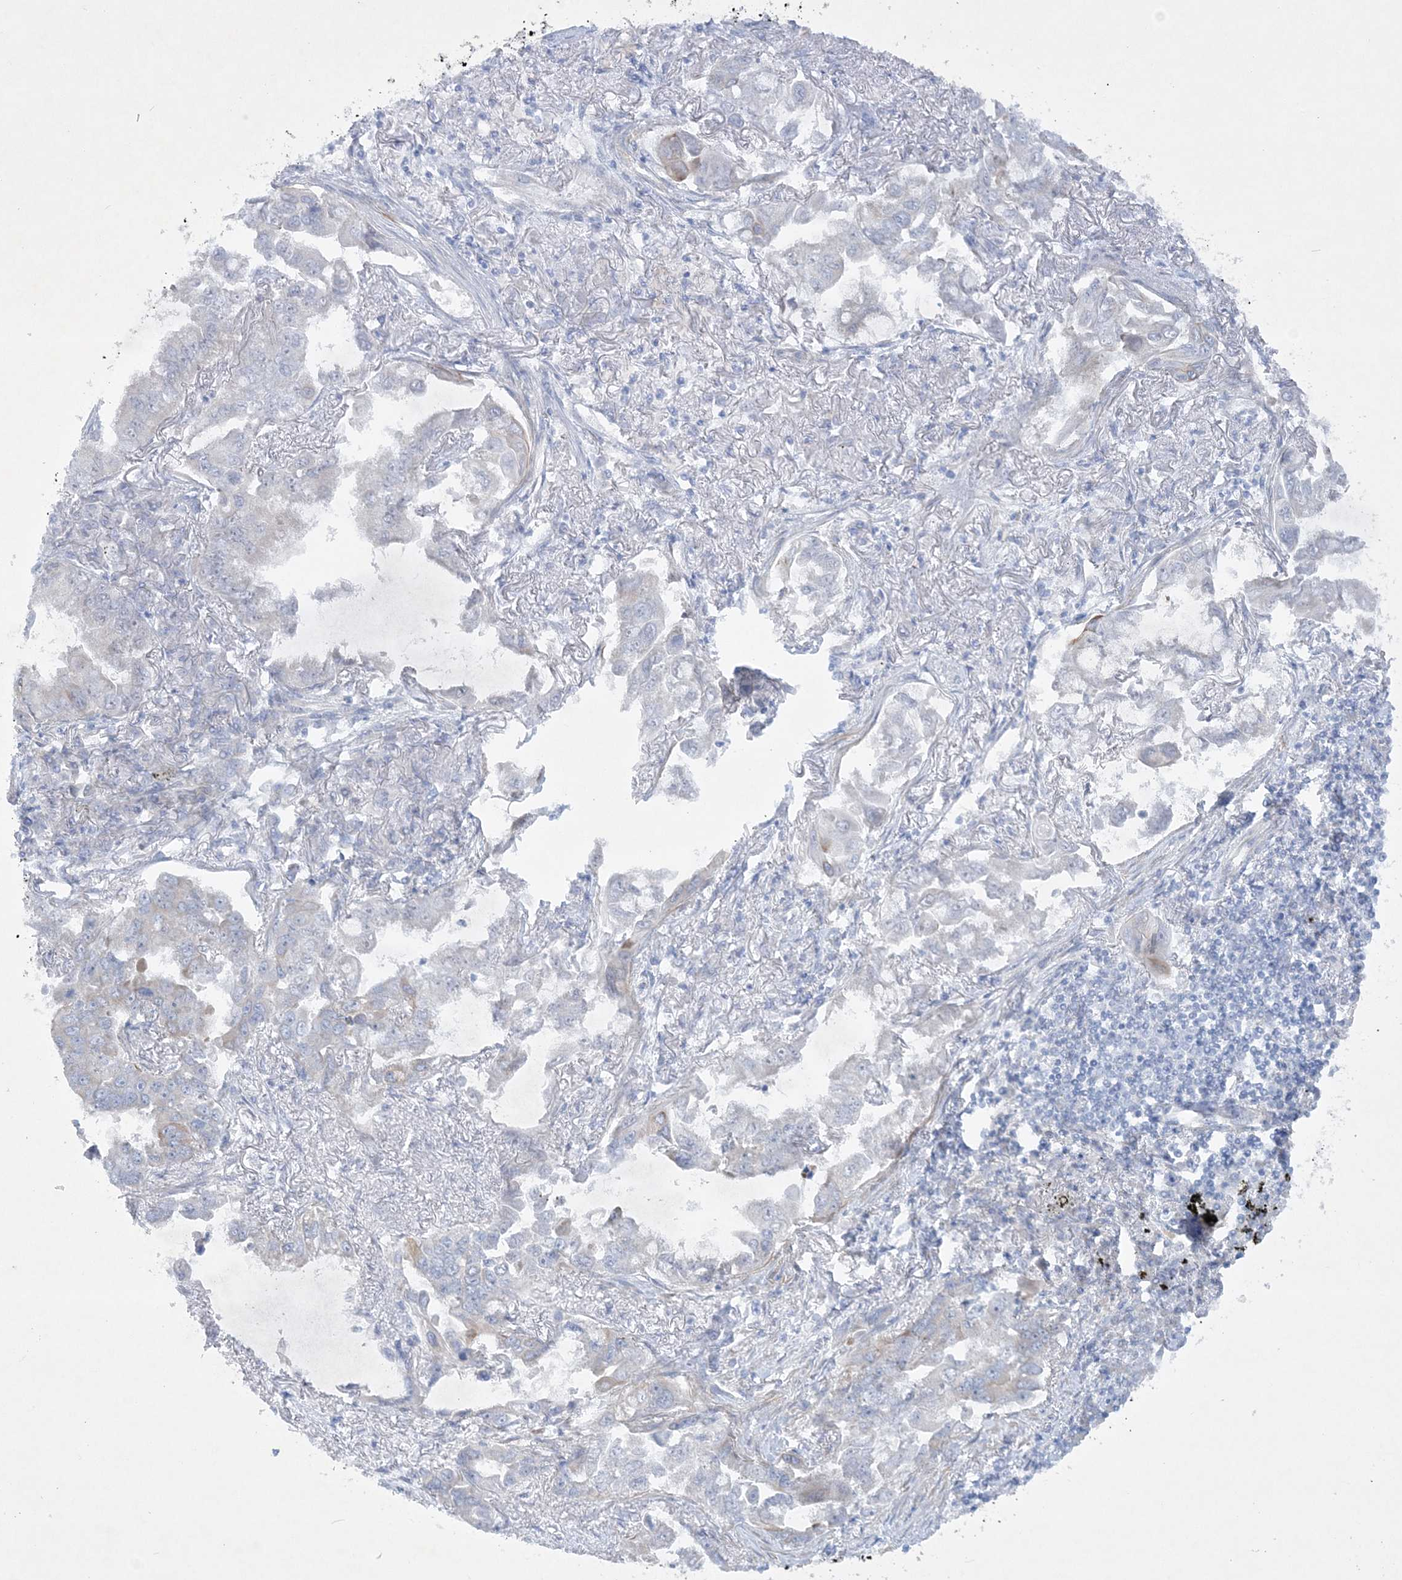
{"staining": {"intensity": "negative", "quantity": "none", "location": "none"}, "tissue": "lung cancer", "cell_type": "Tumor cells", "image_type": "cancer", "snomed": [{"axis": "morphology", "description": "Adenocarcinoma, NOS"}, {"axis": "topography", "description": "Lung"}], "caption": "This is an immunohistochemistry histopathology image of human lung cancer (adenocarcinoma). There is no staining in tumor cells.", "gene": "FARSB", "patient": {"sex": "male", "age": 64}}